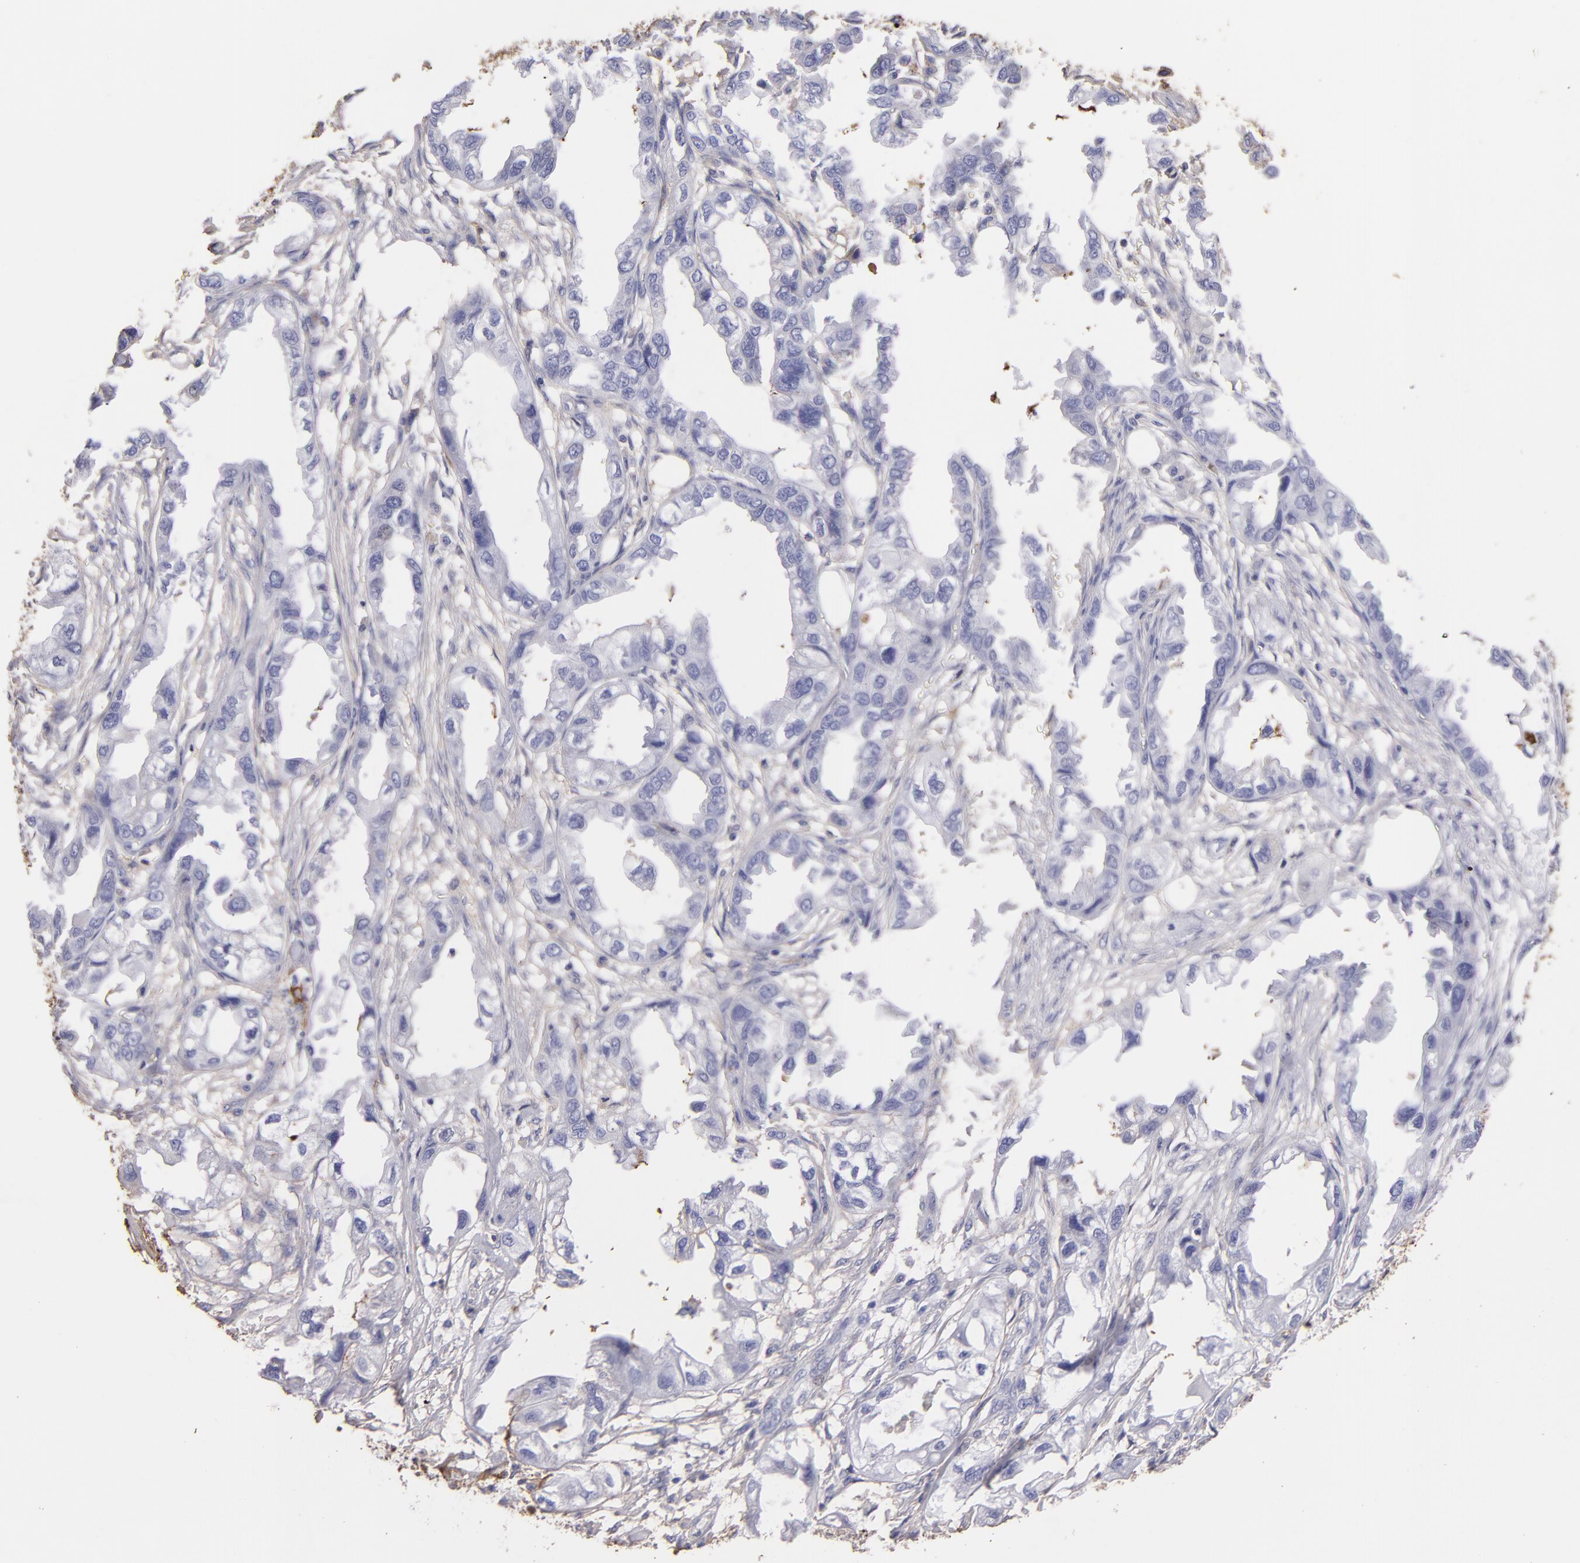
{"staining": {"intensity": "negative", "quantity": "none", "location": "none"}, "tissue": "endometrial cancer", "cell_type": "Tumor cells", "image_type": "cancer", "snomed": [{"axis": "morphology", "description": "Adenocarcinoma, NOS"}, {"axis": "topography", "description": "Endometrium"}], "caption": "This is an IHC image of endometrial adenocarcinoma. There is no expression in tumor cells.", "gene": "FGB", "patient": {"sex": "female", "age": 67}}